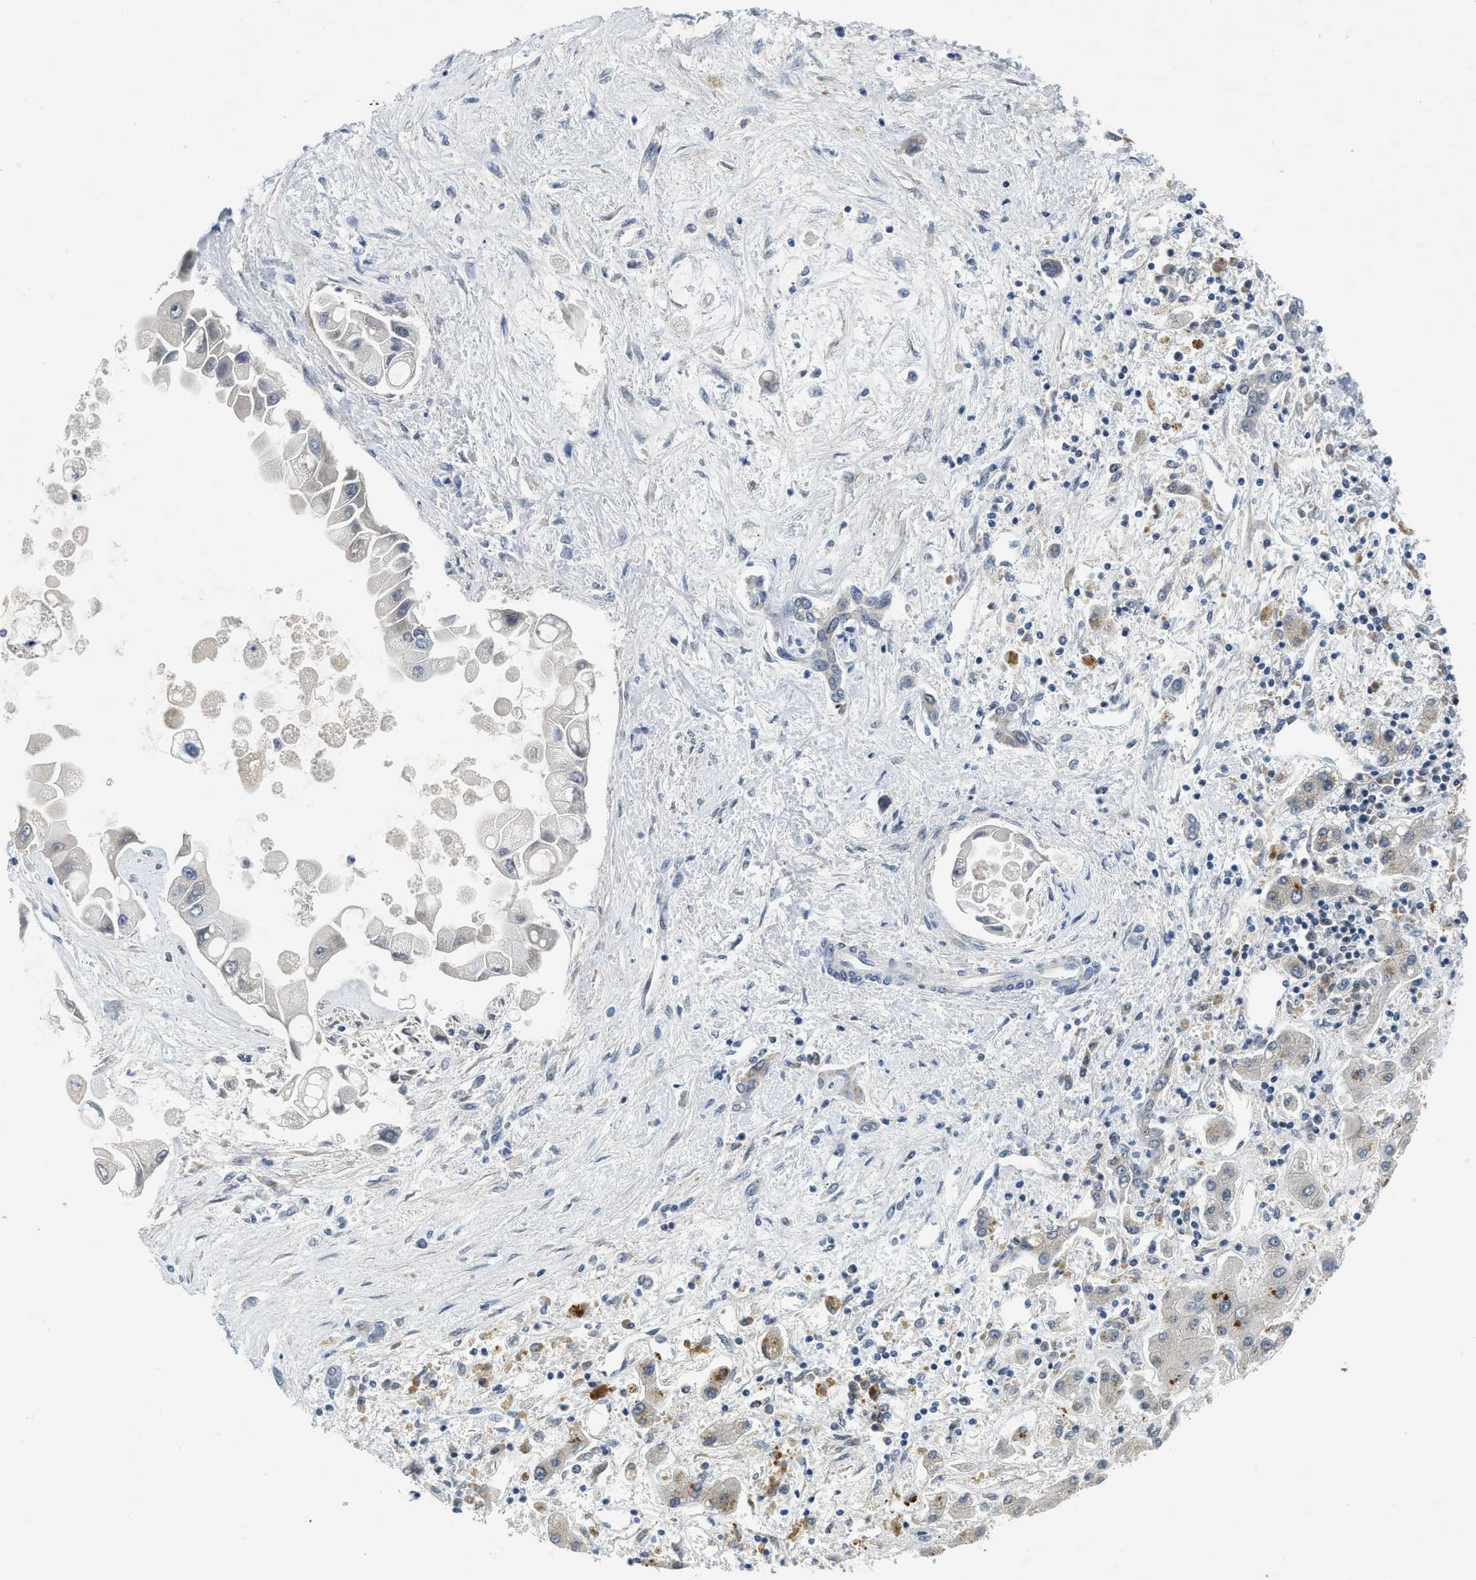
{"staining": {"intensity": "negative", "quantity": "none", "location": "none"}, "tissue": "liver cancer", "cell_type": "Tumor cells", "image_type": "cancer", "snomed": [{"axis": "morphology", "description": "Cholangiocarcinoma"}, {"axis": "topography", "description": "Liver"}], "caption": "This is an immunohistochemistry histopathology image of liver cholangiocarcinoma. There is no positivity in tumor cells.", "gene": "MZF1", "patient": {"sex": "male", "age": 50}}